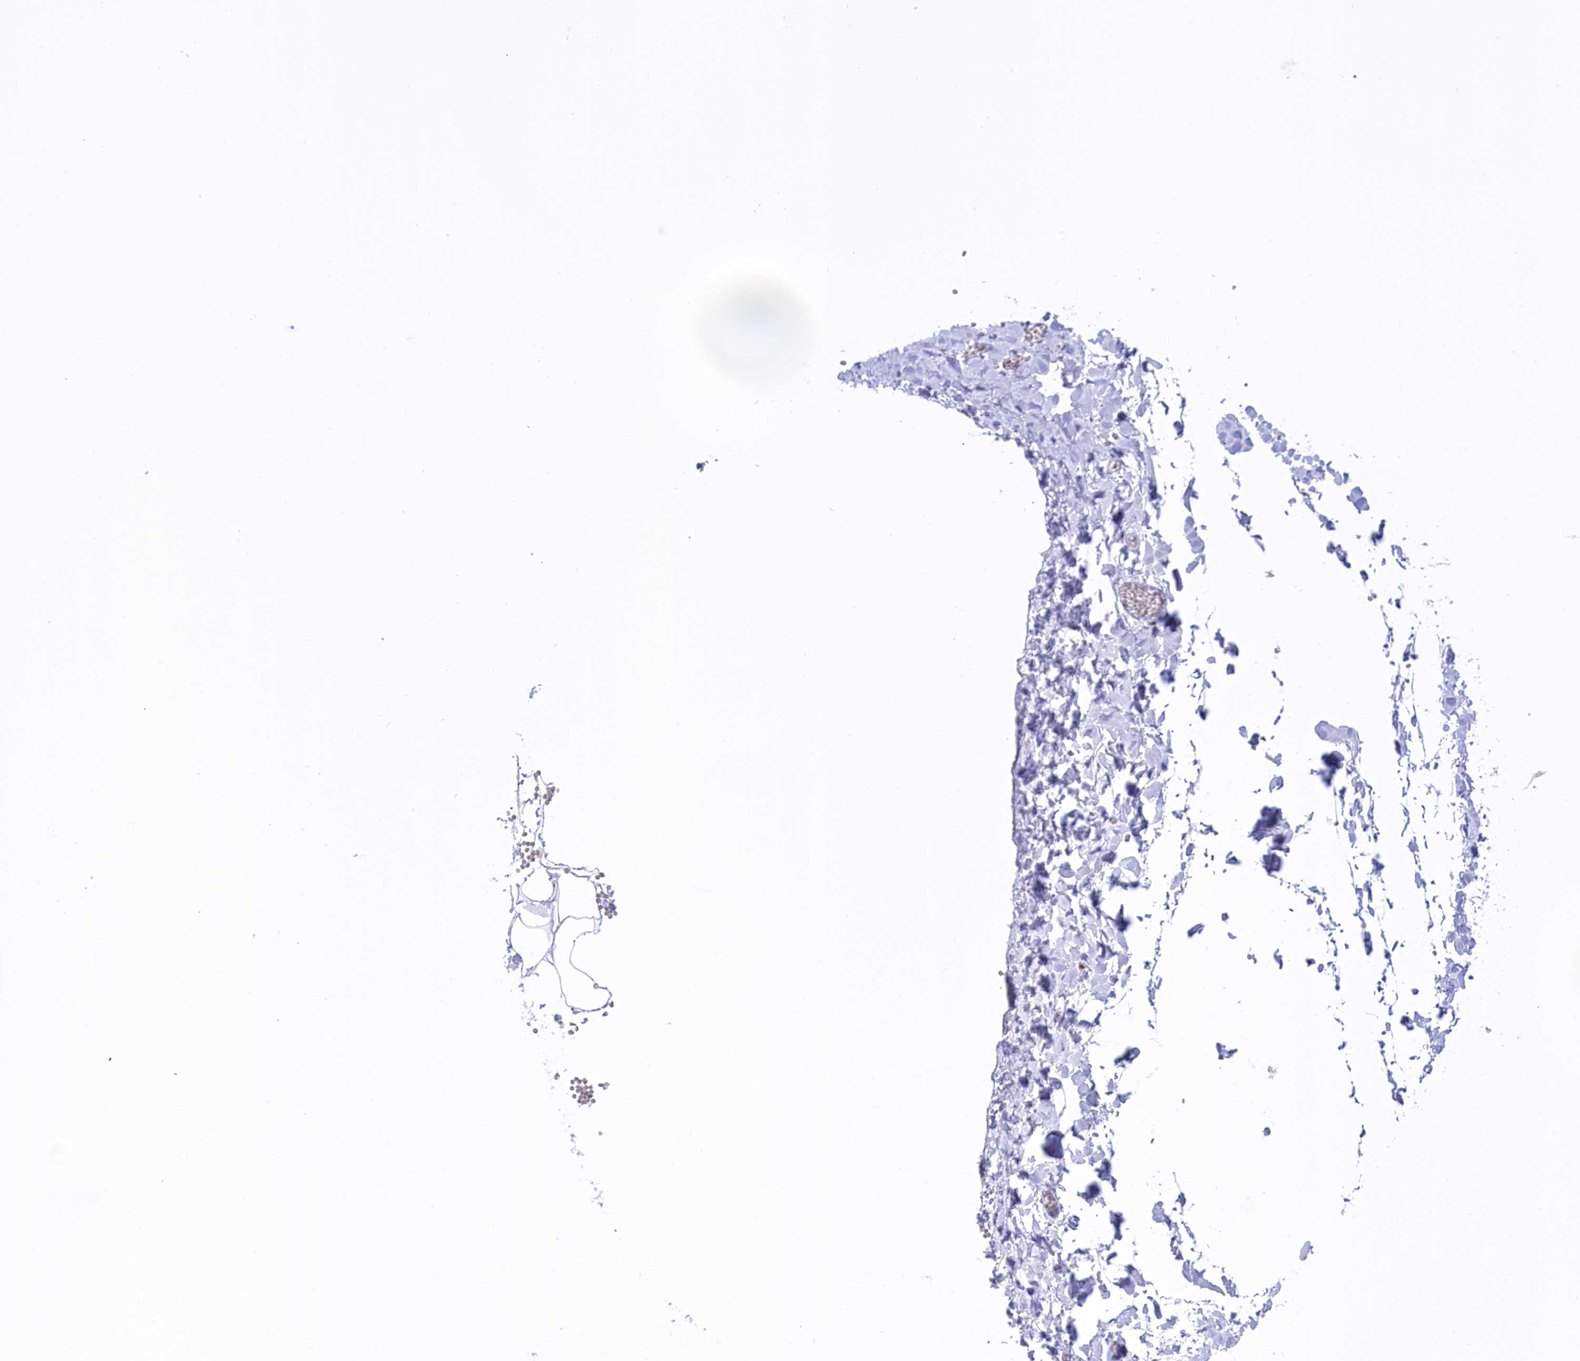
{"staining": {"intensity": "negative", "quantity": "none", "location": "none"}, "tissue": "adipose tissue", "cell_type": "Adipocytes", "image_type": "normal", "snomed": [{"axis": "morphology", "description": "Normal tissue, NOS"}, {"axis": "topography", "description": "Gallbladder"}, {"axis": "topography", "description": "Peripheral nerve tissue"}], "caption": "IHC image of unremarkable adipose tissue stained for a protein (brown), which reveals no expression in adipocytes. The staining is performed using DAB brown chromogen with nuclei counter-stained in using hematoxylin.", "gene": "IZUMO2", "patient": {"sex": "male", "age": 38}}